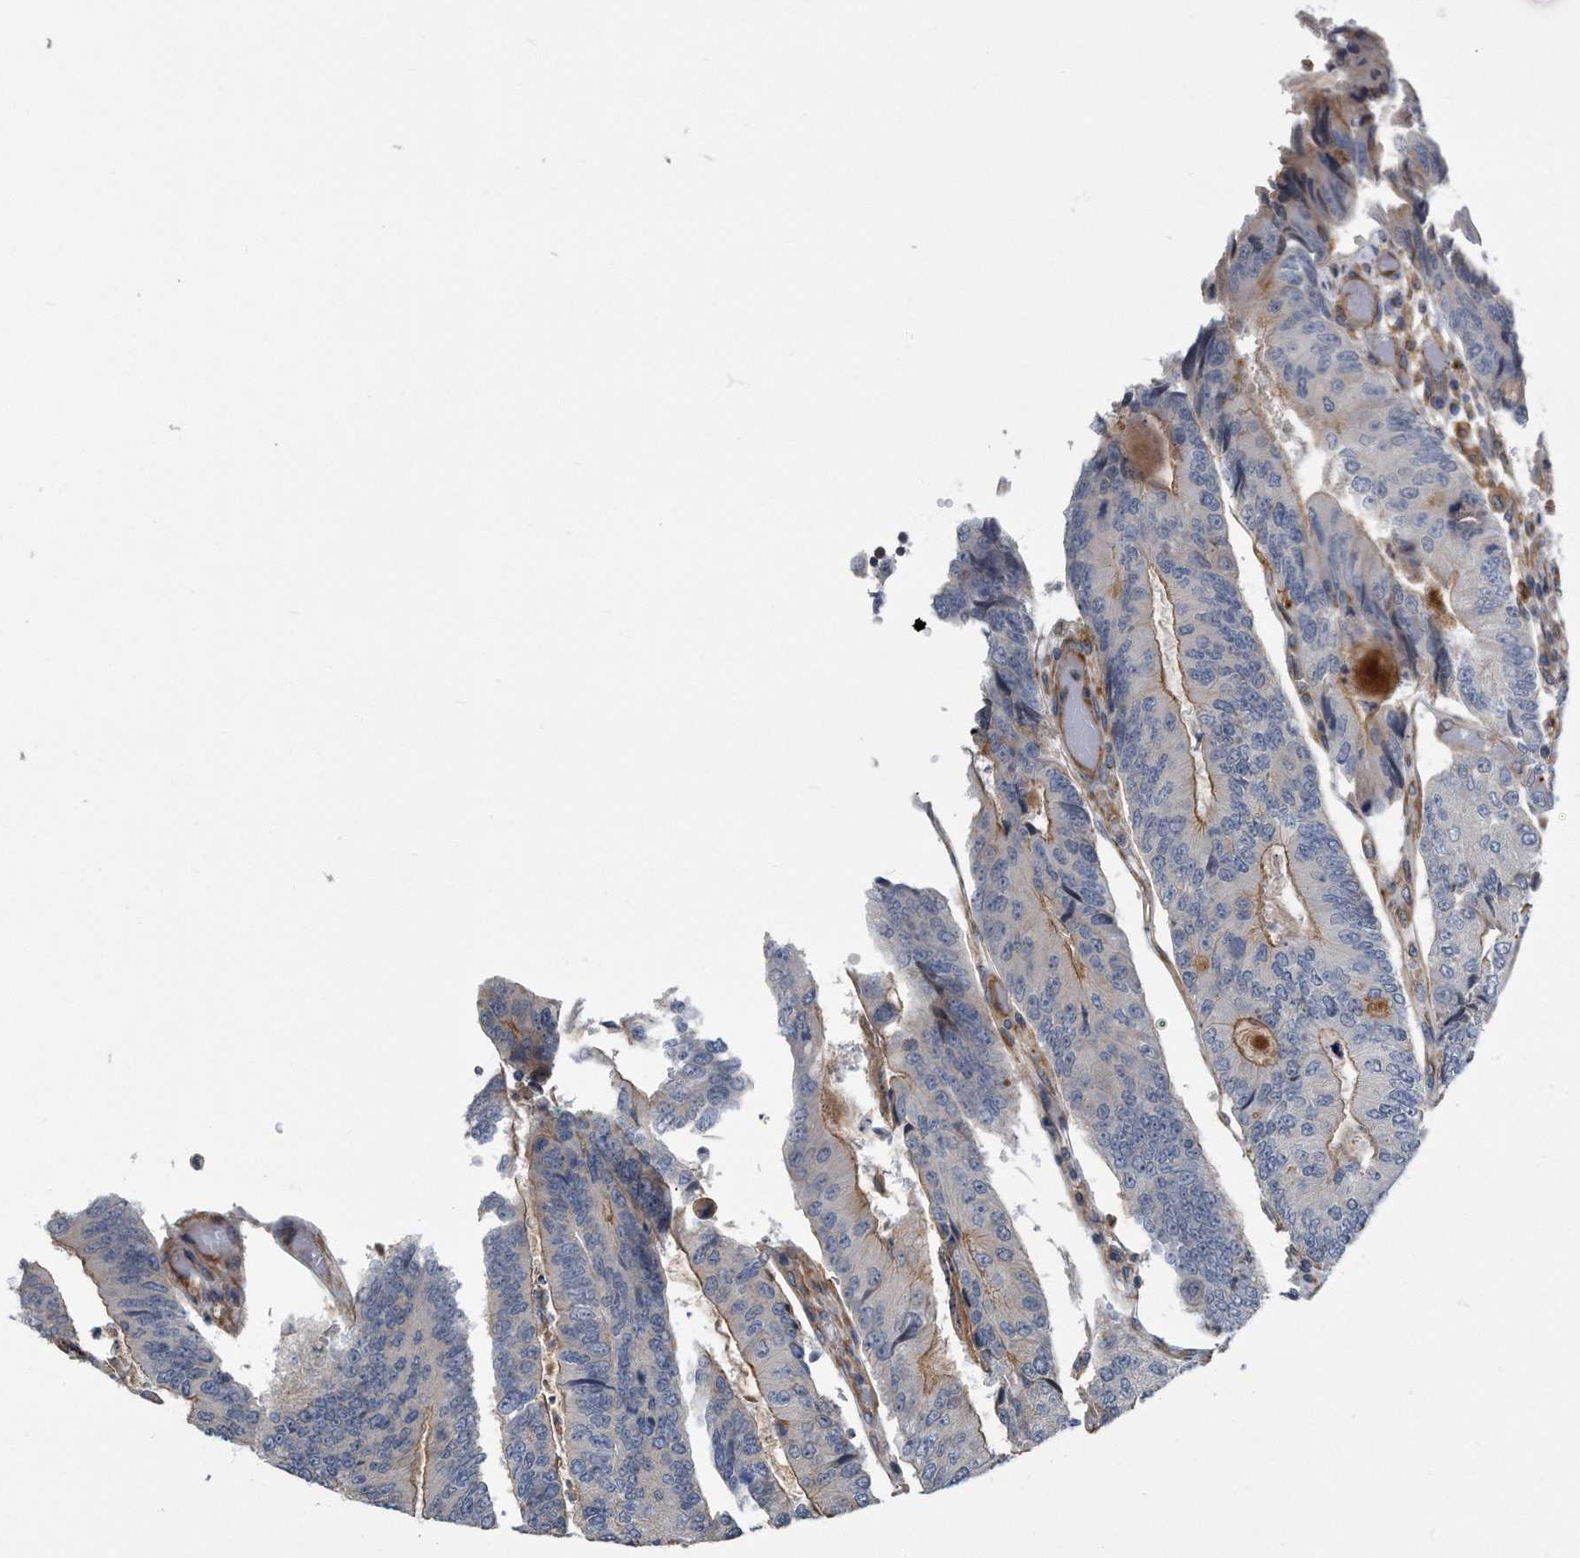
{"staining": {"intensity": "moderate", "quantity": "<25%", "location": "cytoplasmic/membranous"}, "tissue": "colorectal cancer", "cell_type": "Tumor cells", "image_type": "cancer", "snomed": [{"axis": "morphology", "description": "Adenocarcinoma, NOS"}, {"axis": "topography", "description": "Colon"}], "caption": "DAB immunohistochemical staining of colorectal cancer exhibits moderate cytoplasmic/membranous protein positivity in approximately <25% of tumor cells.", "gene": "GPC1", "patient": {"sex": "female", "age": 67}}